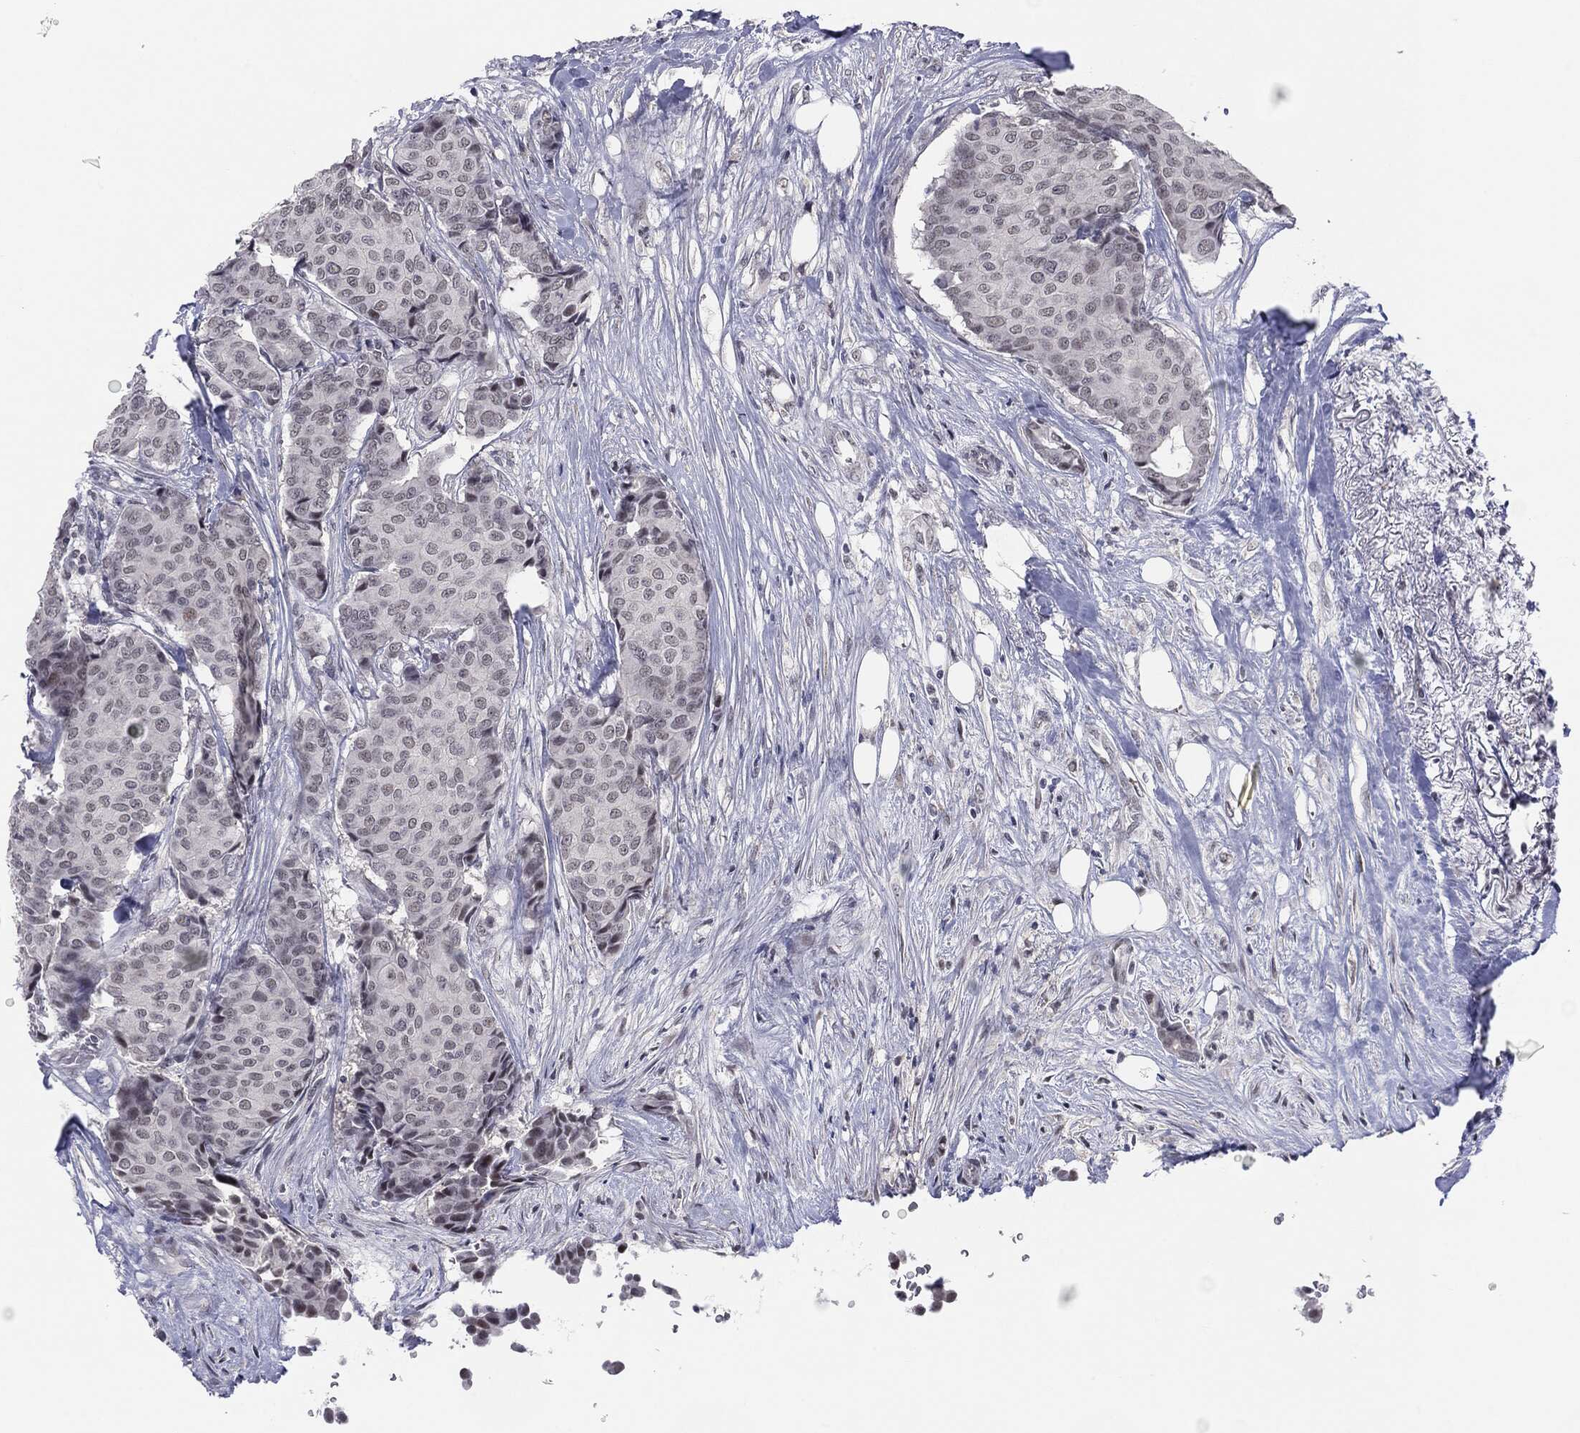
{"staining": {"intensity": "negative", "quantity": "none", "location": "none"}, "tissue": "breast cancer", "cell_type": "Tumor cells", "image_type": "cancer", "snomed": [{"axis": "morphology", "description": "Duct carcinoma"}, {"axis": "topography", "description": "Breast"}], "caption": "The image shows no significant expression in tumor cells of breast cancer (intraductal carcinoma).", "gene": "SLC5A5", "patient": {"sex": "female", "age": 75}}